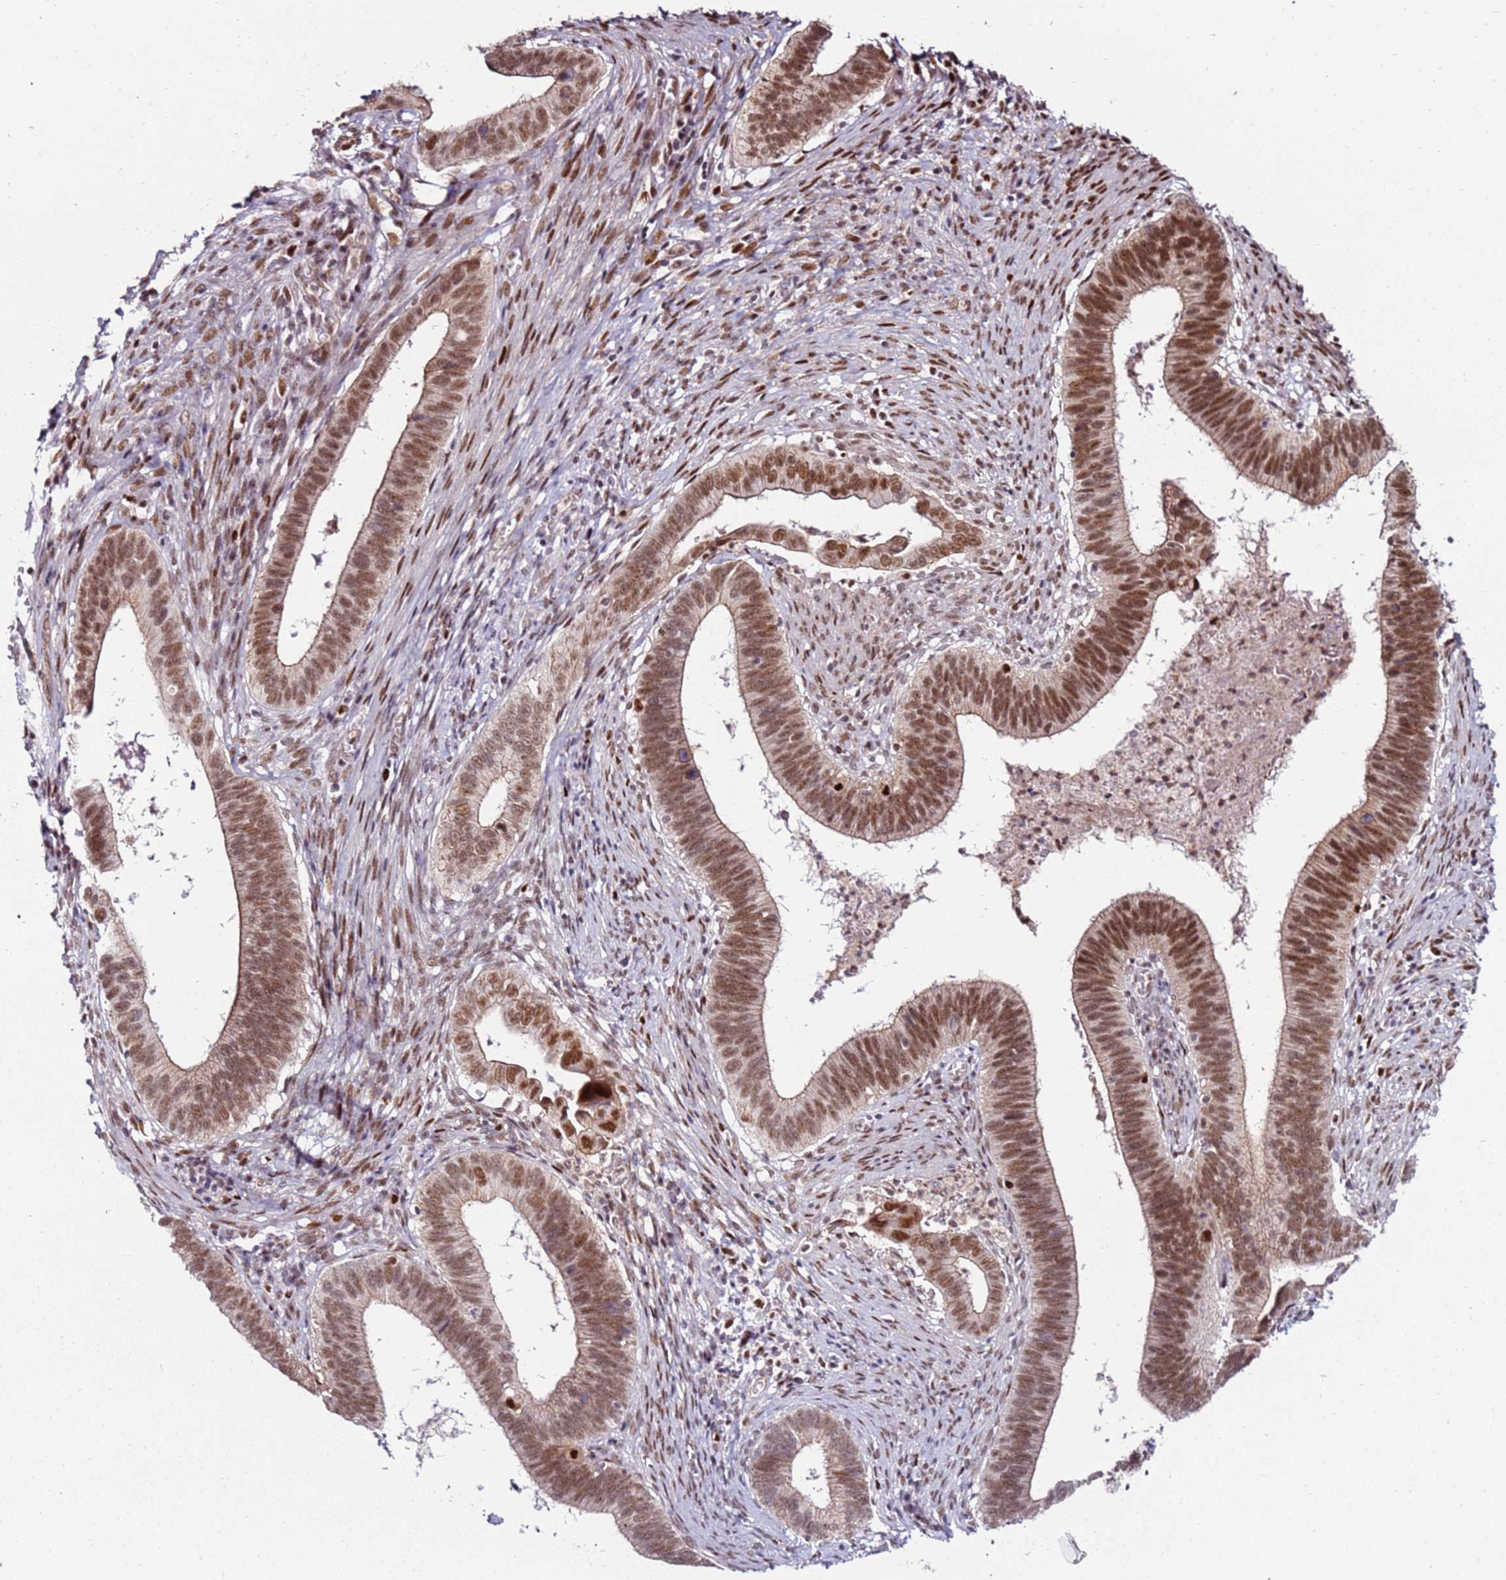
{"staining": {"intensity": "moderate", "quantity": ">75%", "location": "cytoplasmic/membranous,nuclear"}, "tissue": "cervical cancer", "cell_type": "Tumor cells", "image_type": "cancer", "snomed": [{"axis": "morphology", "description": "Adenocarcinoma, NOS"}, {"axis": "topography", "description": "Cervix"}], "caption": "Immunohistochemistry image of neoplastic tissue: human cervical adenocarcinoma stained using immunohistochemistry (IHC) exhibits medium levels of moderate protein expression localized specifically in the cytoplasmic/membranous and nuclear of tumor cells, appearing as a cytoplasmic/membranous and nuclear brown color.", "gene": "KPNA4", "patient": {"sex": "female", "age": 42}}